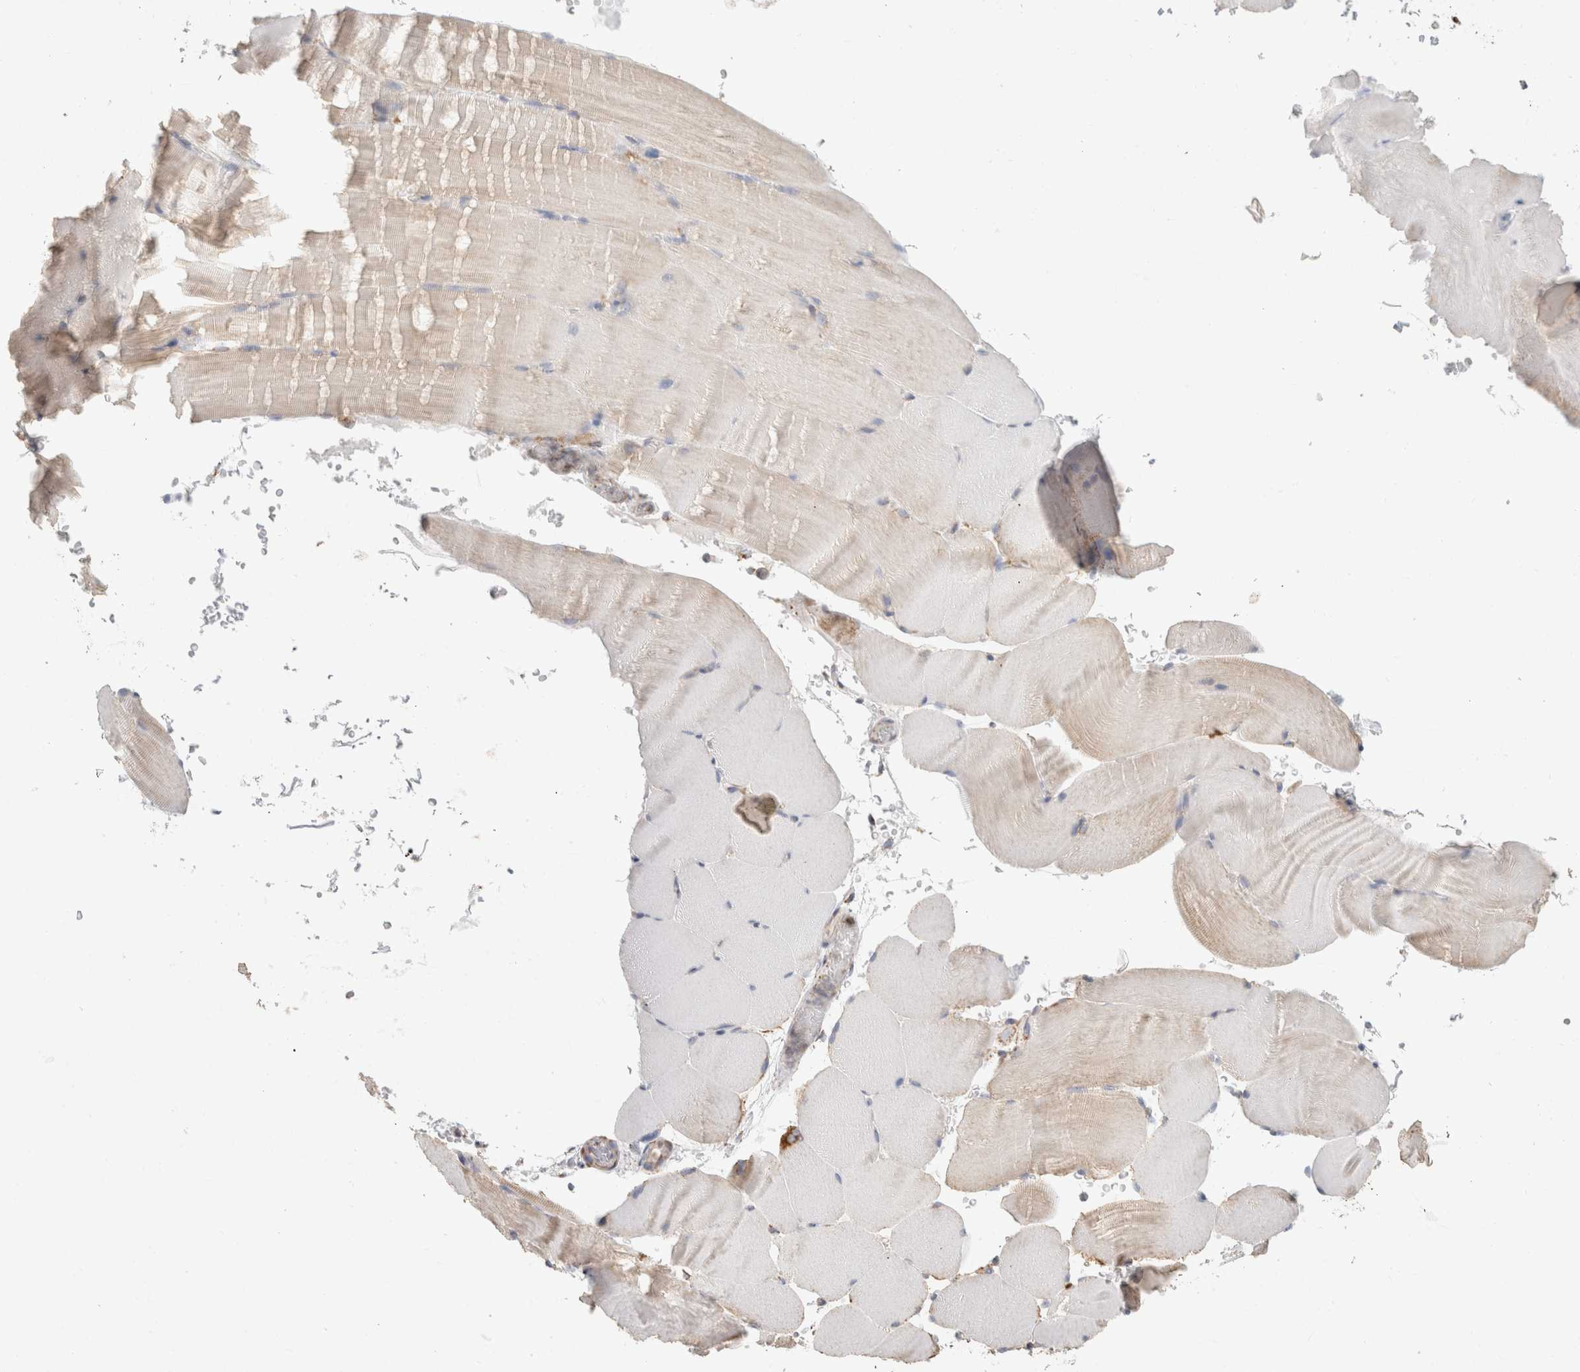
{"staining": {"intensity": "negative", "quantity": "none", "location": "none"}, "tissue": "skeletal muscle", "cell_type": "Myocytes", "image_type": "normal", "snomed": [{"axis": "morphology", "description": "Normal tissue, NOS"}, {"axis": "topography", "description": "Skeletal muscle"}, {"axis": "topography", "description": "Parathyroid gland"}], "caption": "High power microscopy histopathology image of an immunohistochemistry (IHC) histopathology image of normal skeletal muscle, revealing no significant staining in myocytes.", "gene": "C1QBP", "patient": {"sex": "female", "age": 37}}